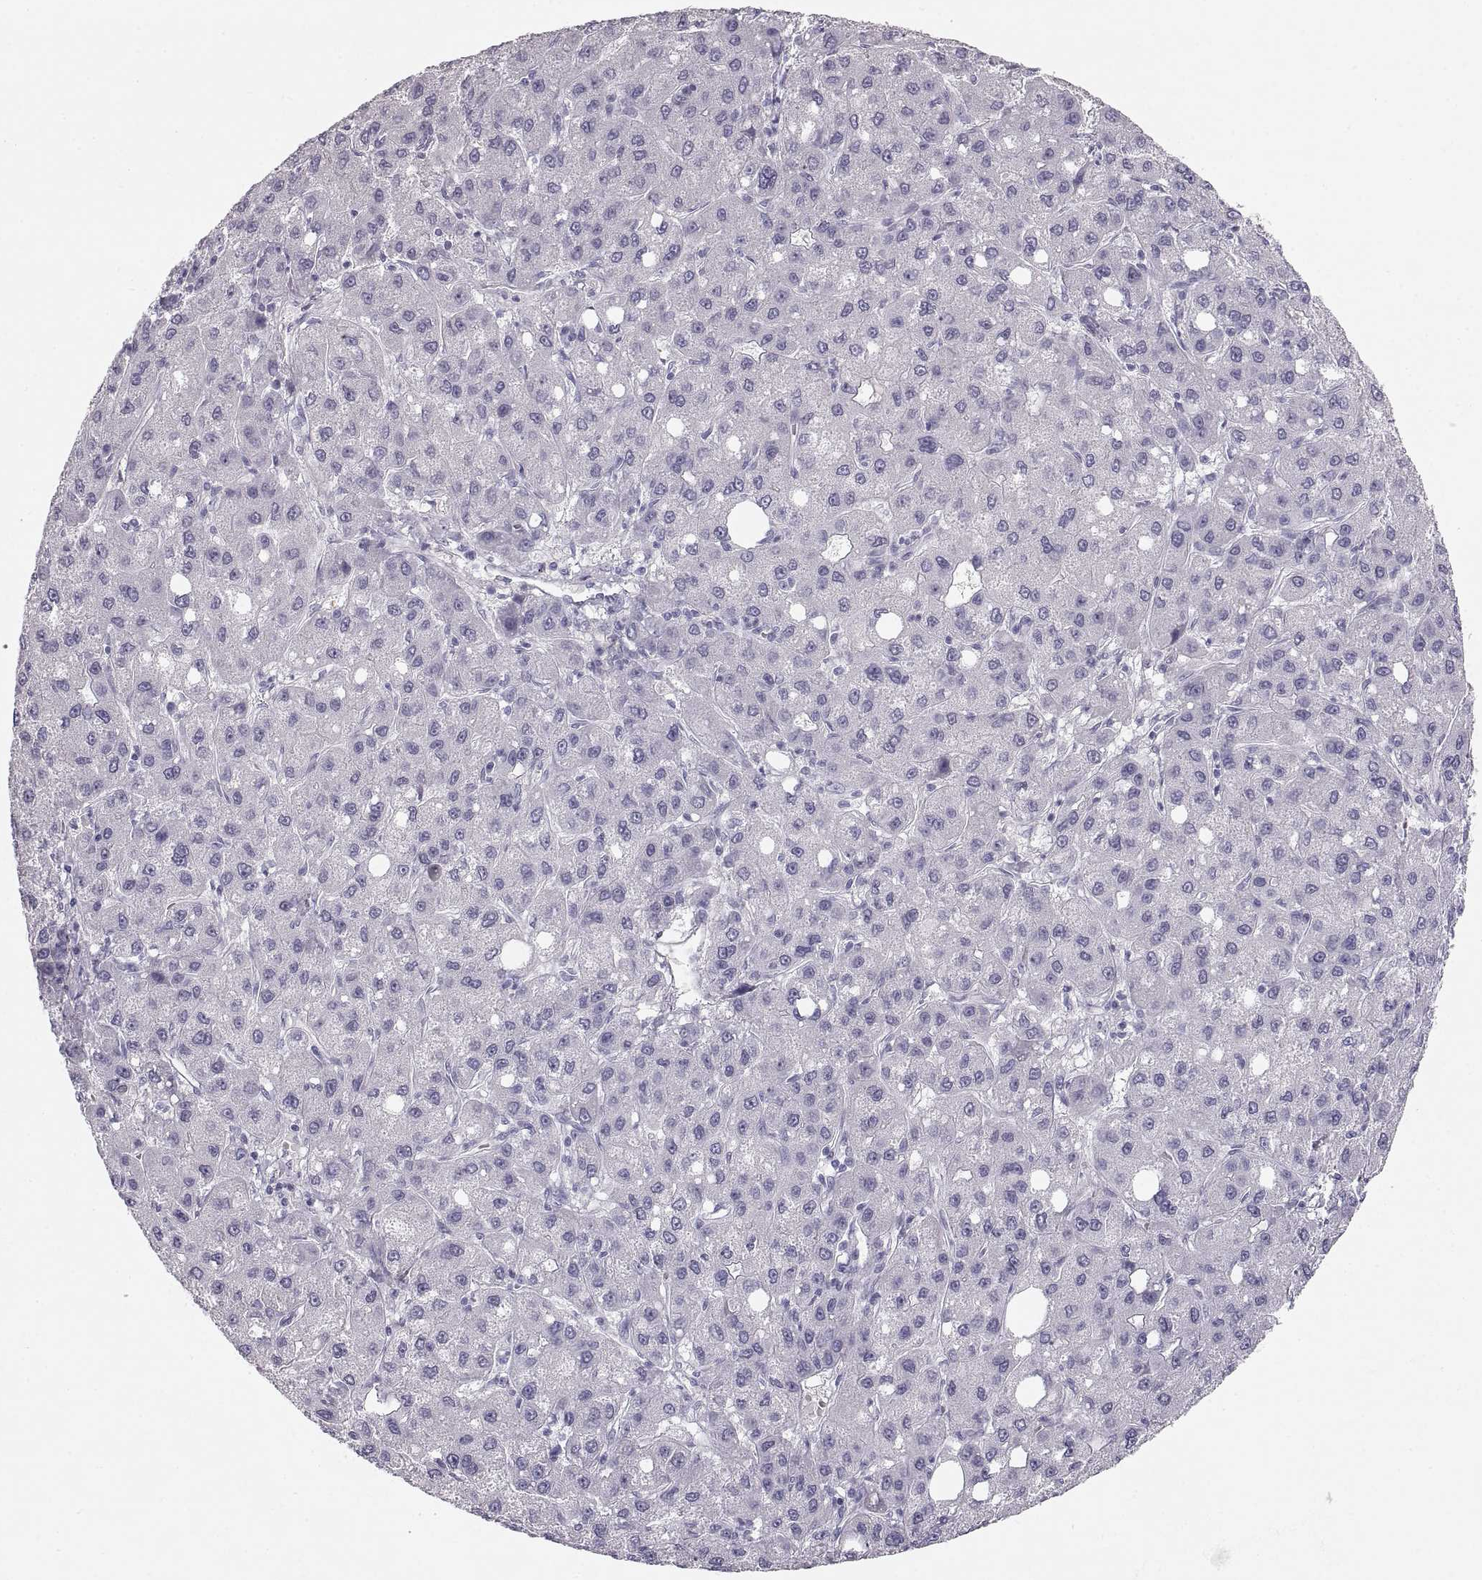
{"staining": {"intensity": "negative", "quantity": "none", "location": "none"}, "tissue": "liver cancer", "cell_type": "Tumor cells", "image_type": "cancer", "snomed": [{"axis": "morphology", "description": "Carcinoma, Hepatocellular, NOS"}, {"axis": "topography", "description": "Liver"}], "caption": "This is an immunohistochemistry histopathology image of human liver cancer. There is no expression in tumor cells.", "gene": "CRYAA", "patient": {"sex": "male", "age": 73}}